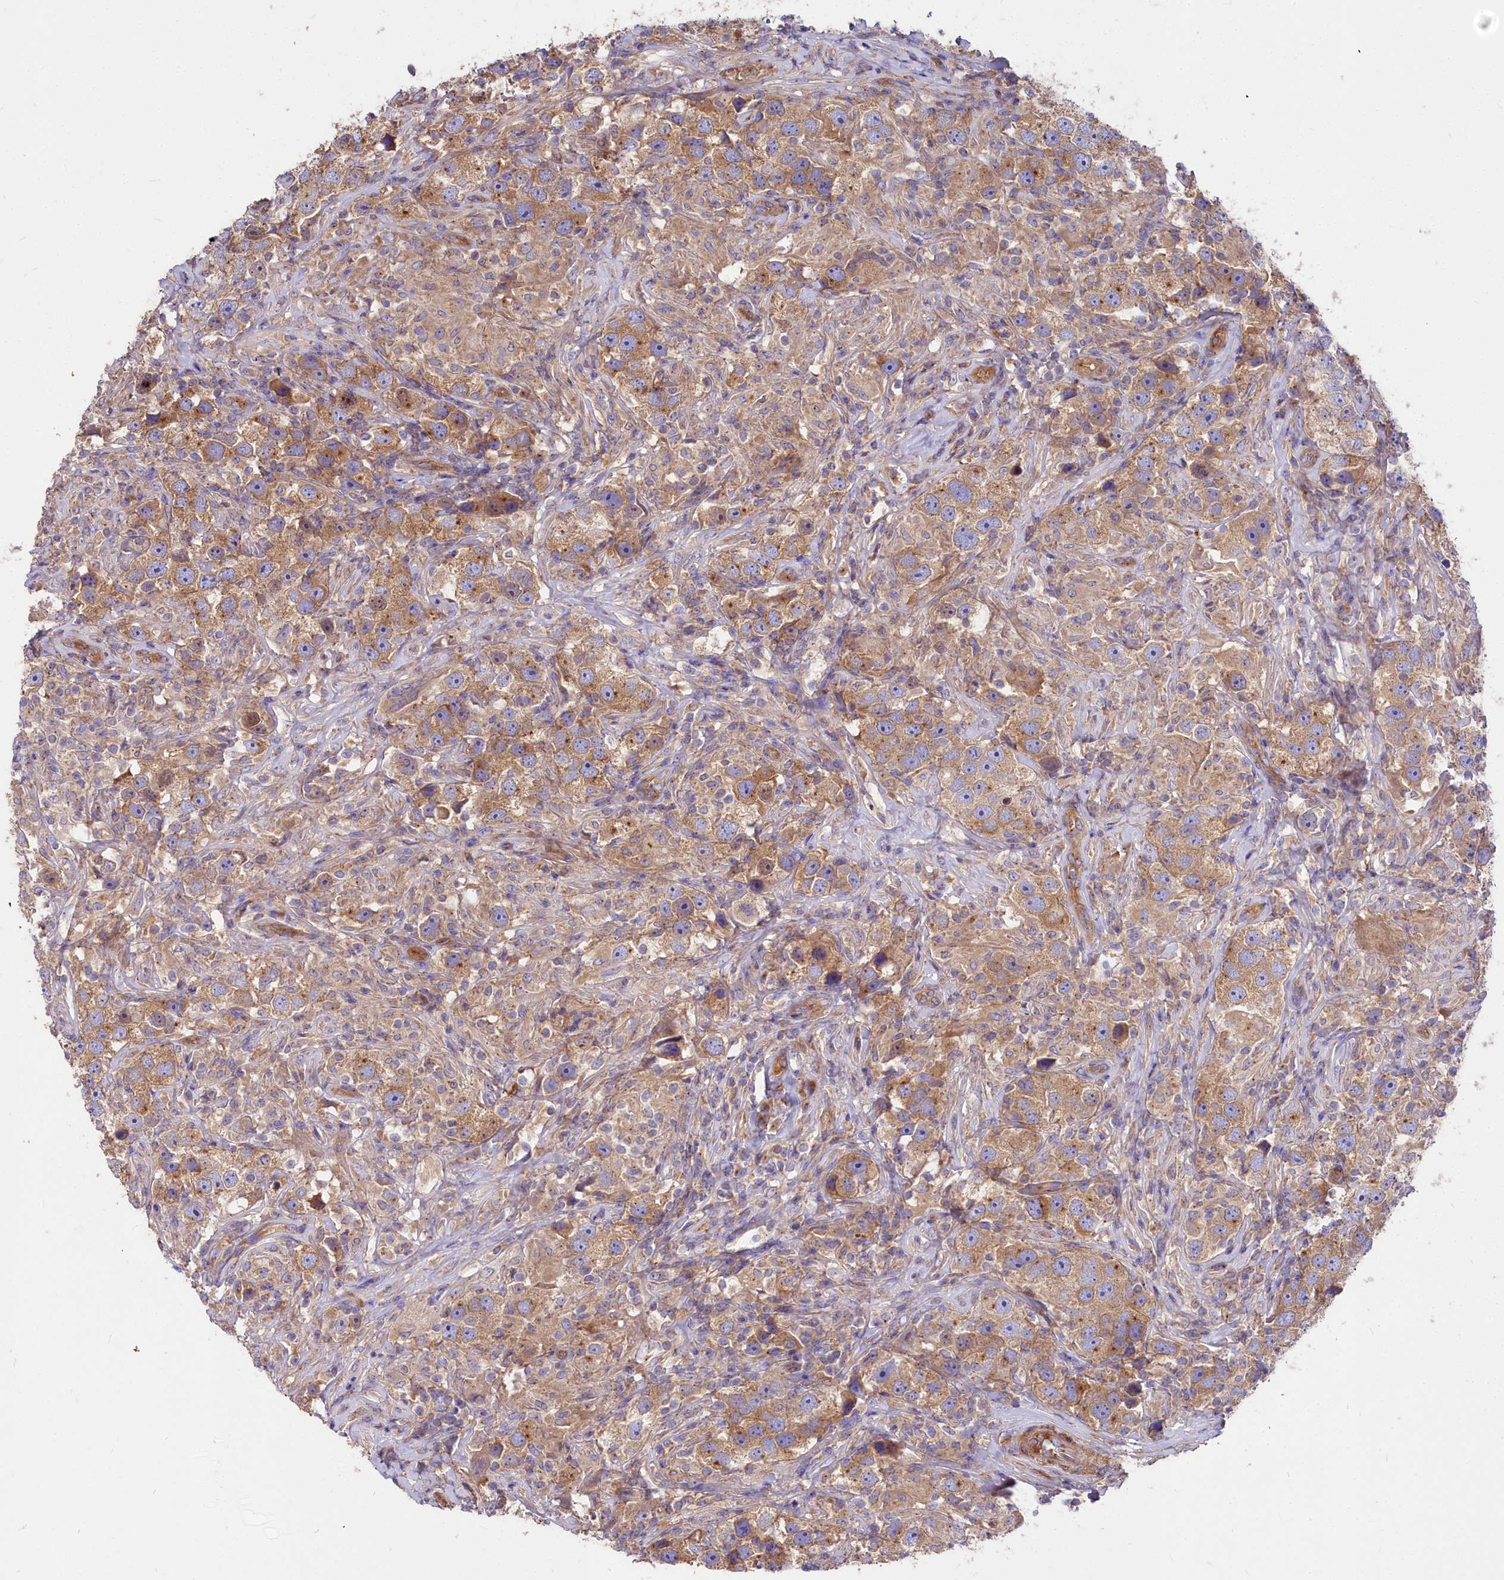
{"staining": {"intensity": "moderate", "quantity": ">75%", "location": "cytoplasmic/membranous"}, "tissue": "testis cancer", "cell_type": "Tumor cells", "image_type": "cancer", "snomed": [{"axis": "morphology", "description": "Seminoma, NOS"}, {"axis": "topography", "description": "Testis"}], "caption": "An image of testis cancer stained for a protein shows moderate cytoplasmic/membranous brown staining in tumor cells.", "gene": "DCTN3", "patient": {"sex": "male", "age": 49}}